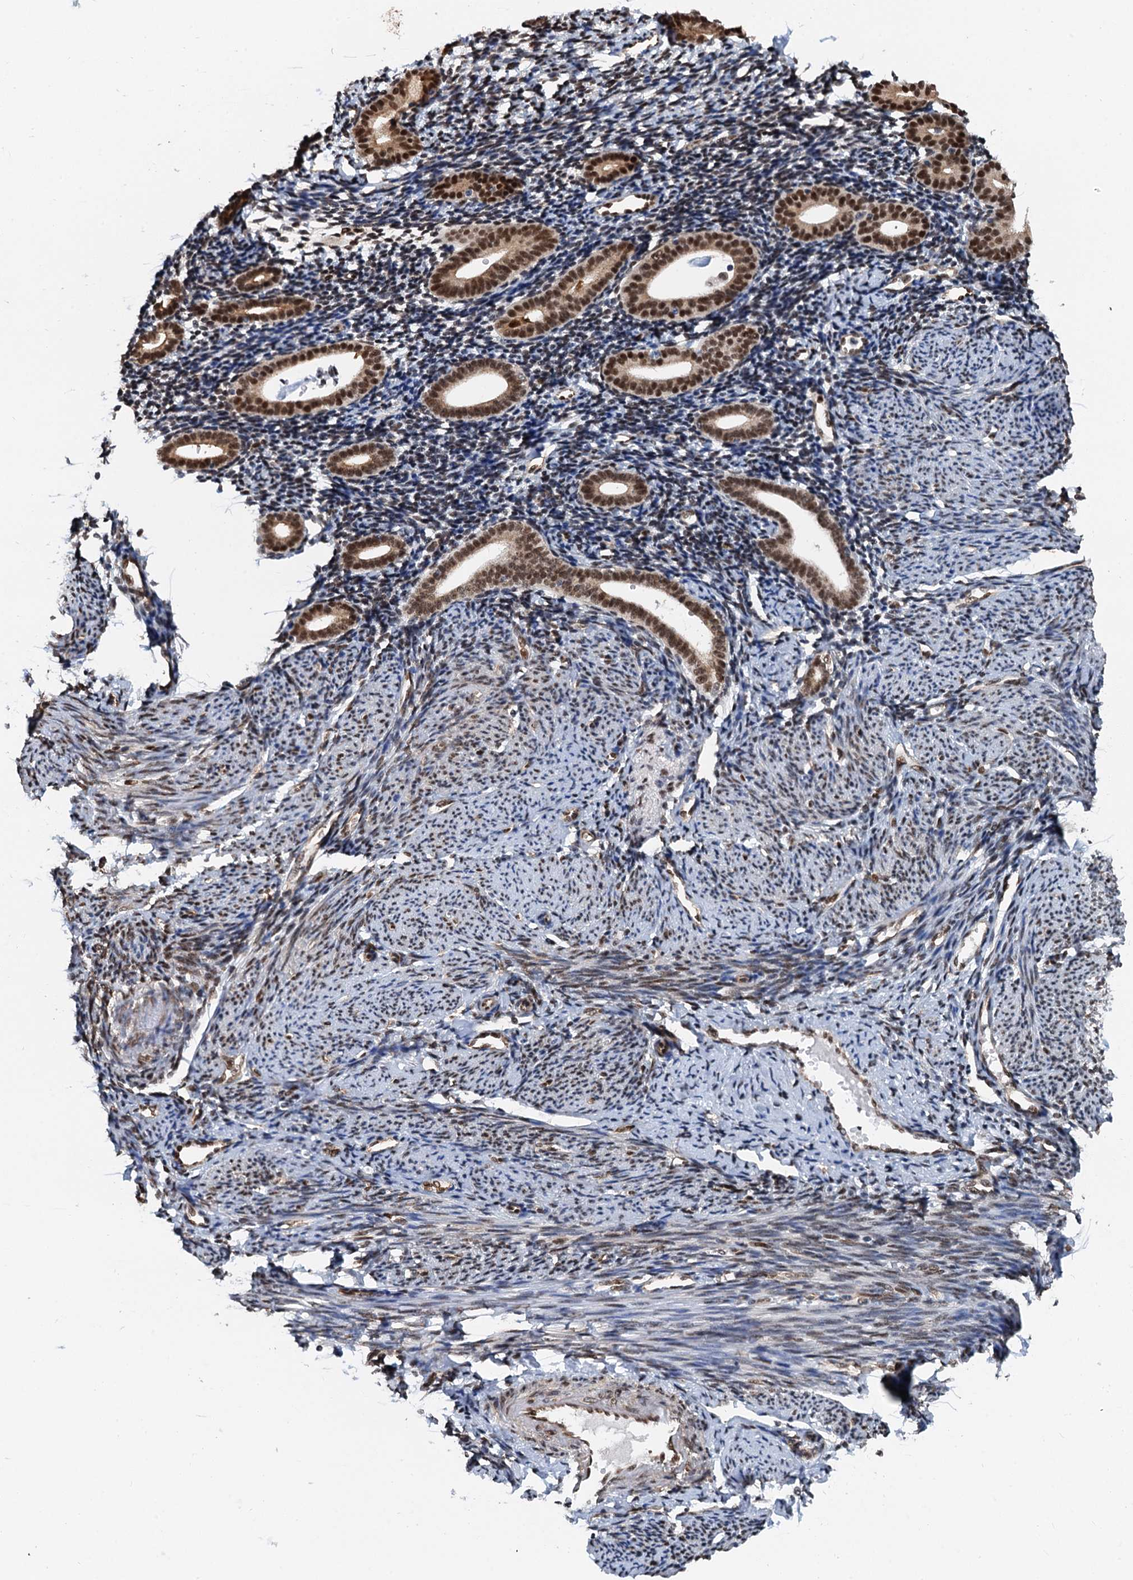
{"staining": {"intensity": "negative", "quantity": "none", "location": "none"}, "tissue": "endometrium", "cell_type": "Cells in endometrial stroma", "image_type": "normal", "snomed": [{"axis": "morphology", "description": "Normal tissue, NOS"}, {"axis": "topography", "description": "Endometrium"}], "caption": "This is an immunohistochemistry (IHC) micrograph of normal human endometrium. There is no staining in cells in endometrial stroma.", "gene": "CFDP1", "patient": {"sex": "female", "age": 56}}